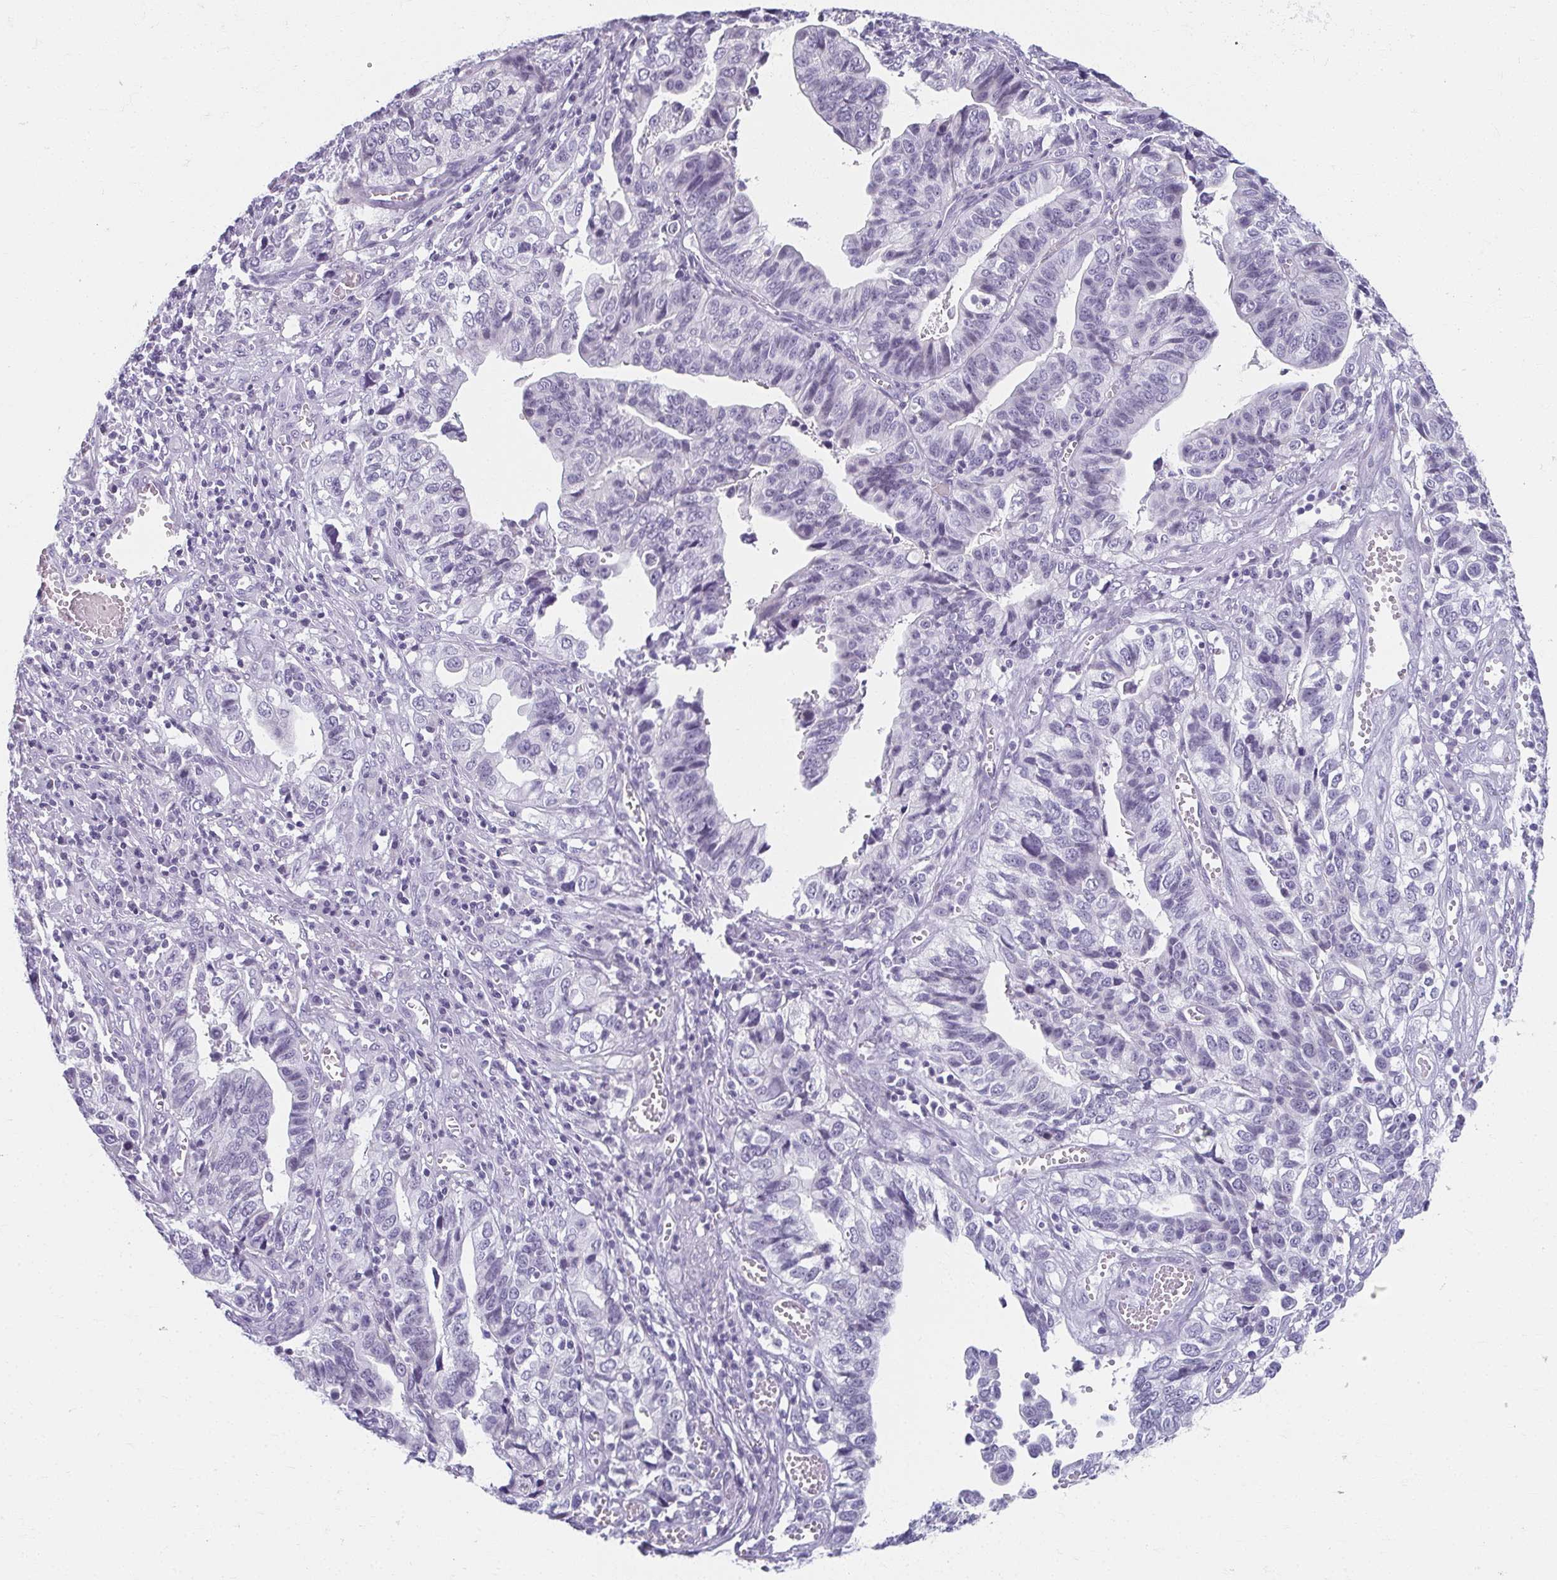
{"staining": {"intensity": "negative", "quantity": "none", "location": "none"}, "tissue": "stomach cancer", "cell_type": "Tumor cells", "image_type": "cancer", "snomed": [{"axis": "morphology", "description": "Adenocarcinoma, NOS"}, {"axis": "topography", "description": "Stomach, upper"}], "caption": "An immunohistochemistry (IHC) histopathology image of stomach adenocarcinoma is shown. There is no staining in tumor cells of stomach adenocarcinoma. (DAB immunohistochemistry (IHC), high magnification).", "gene": "MOBP", "patient": {"sex": "female", "age": 67}}